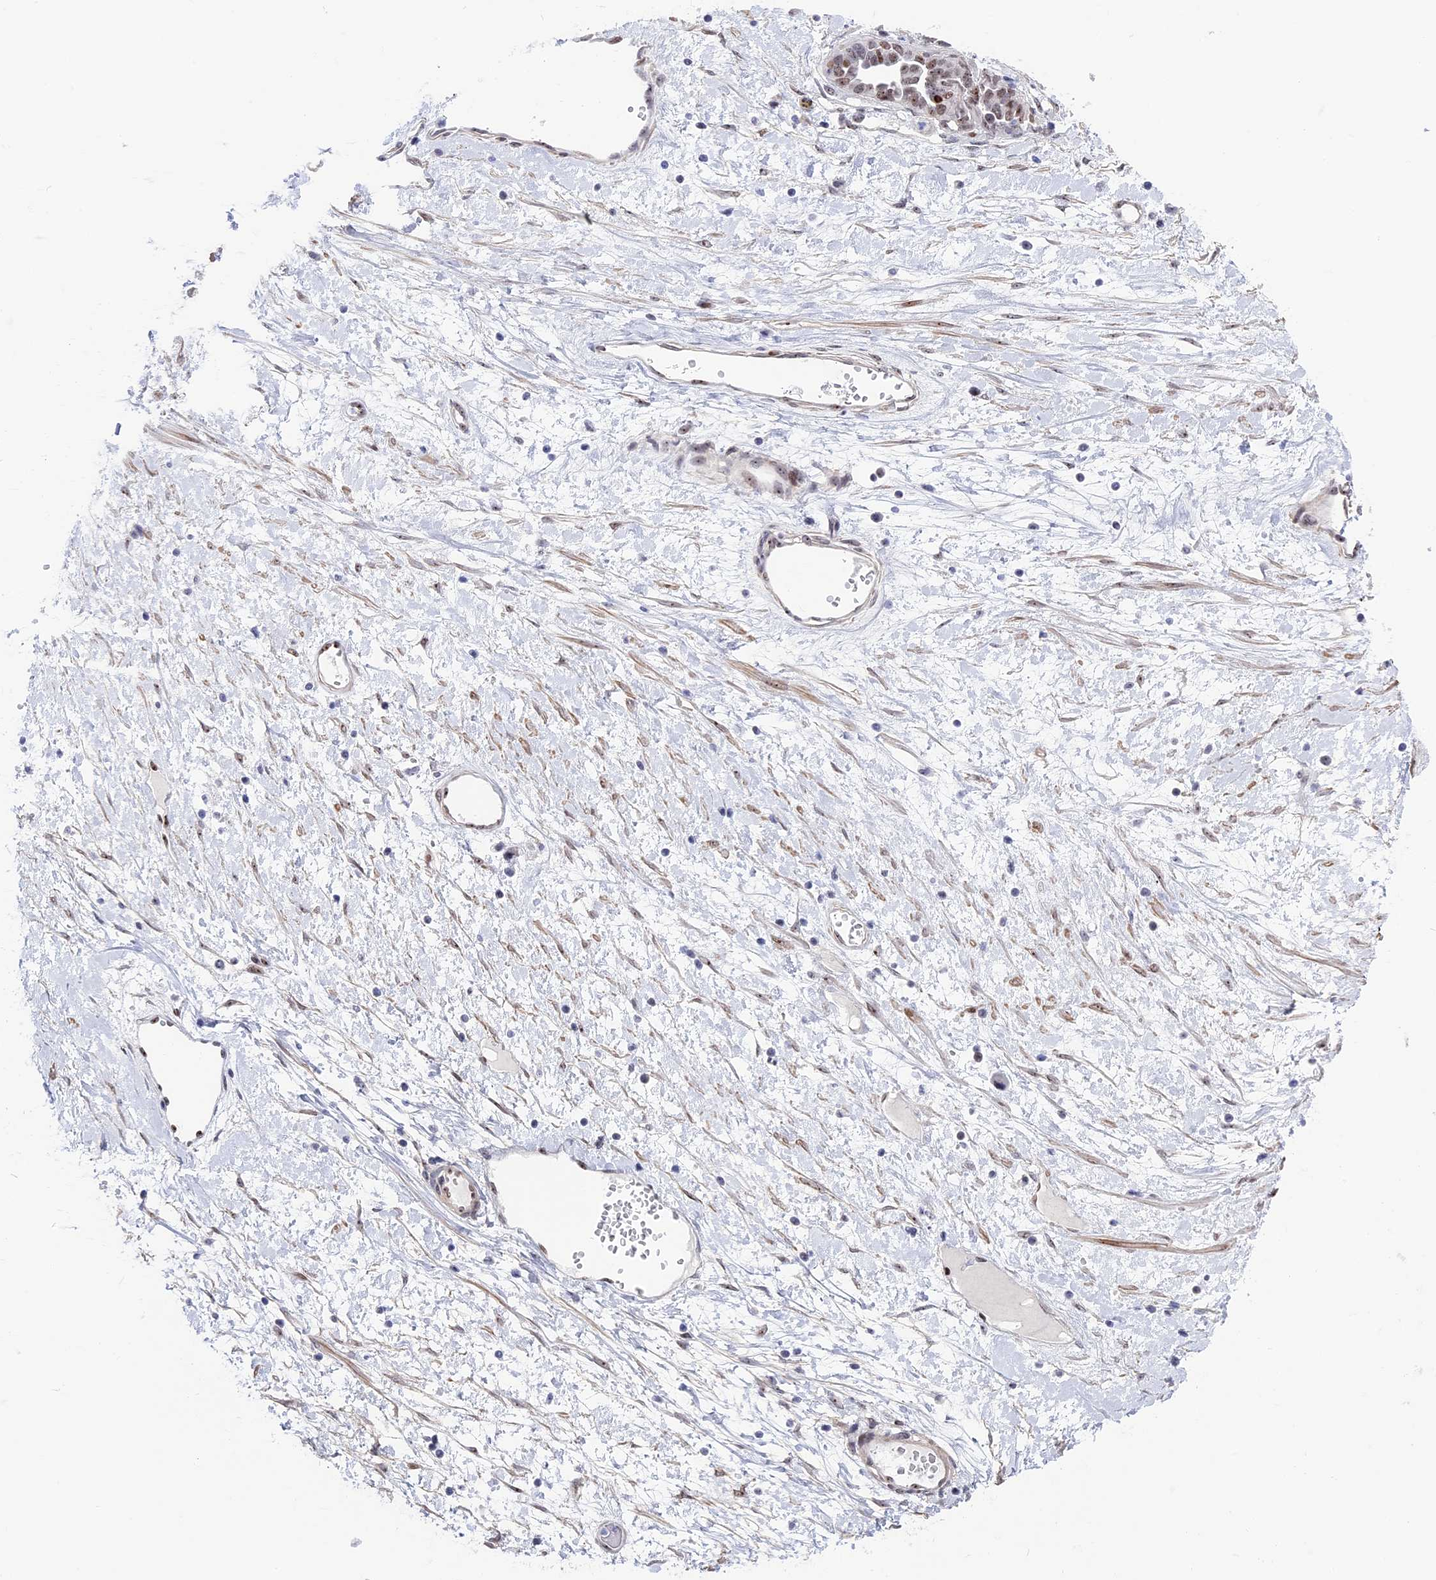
{"staining": {"intensity": "moderate", "quantity": ">75%", "location": "nuclear"}, "tissue": "ovarian cancer", "cell_type": "Tumor cells", "image_type": "cancer", "snomed": [{"axis": "morphology", "description": "Cystadenocarcinoma, serous, NOS"}, {"axis": "topography", "description": "Ovary"}], "caption": "High-magnification brightfield microscopy of ovarian serous cystadenocarcinoma stained with DAB (3,3'-diaminobenzidine) (brown) and counterstained with hematoxylin (blue). tumor cells exhibit moderate nuclear positivity is present in approximately>75% of cells.", "gene": "CCDC86", "patient": {"sex": "female", "age": 54}}